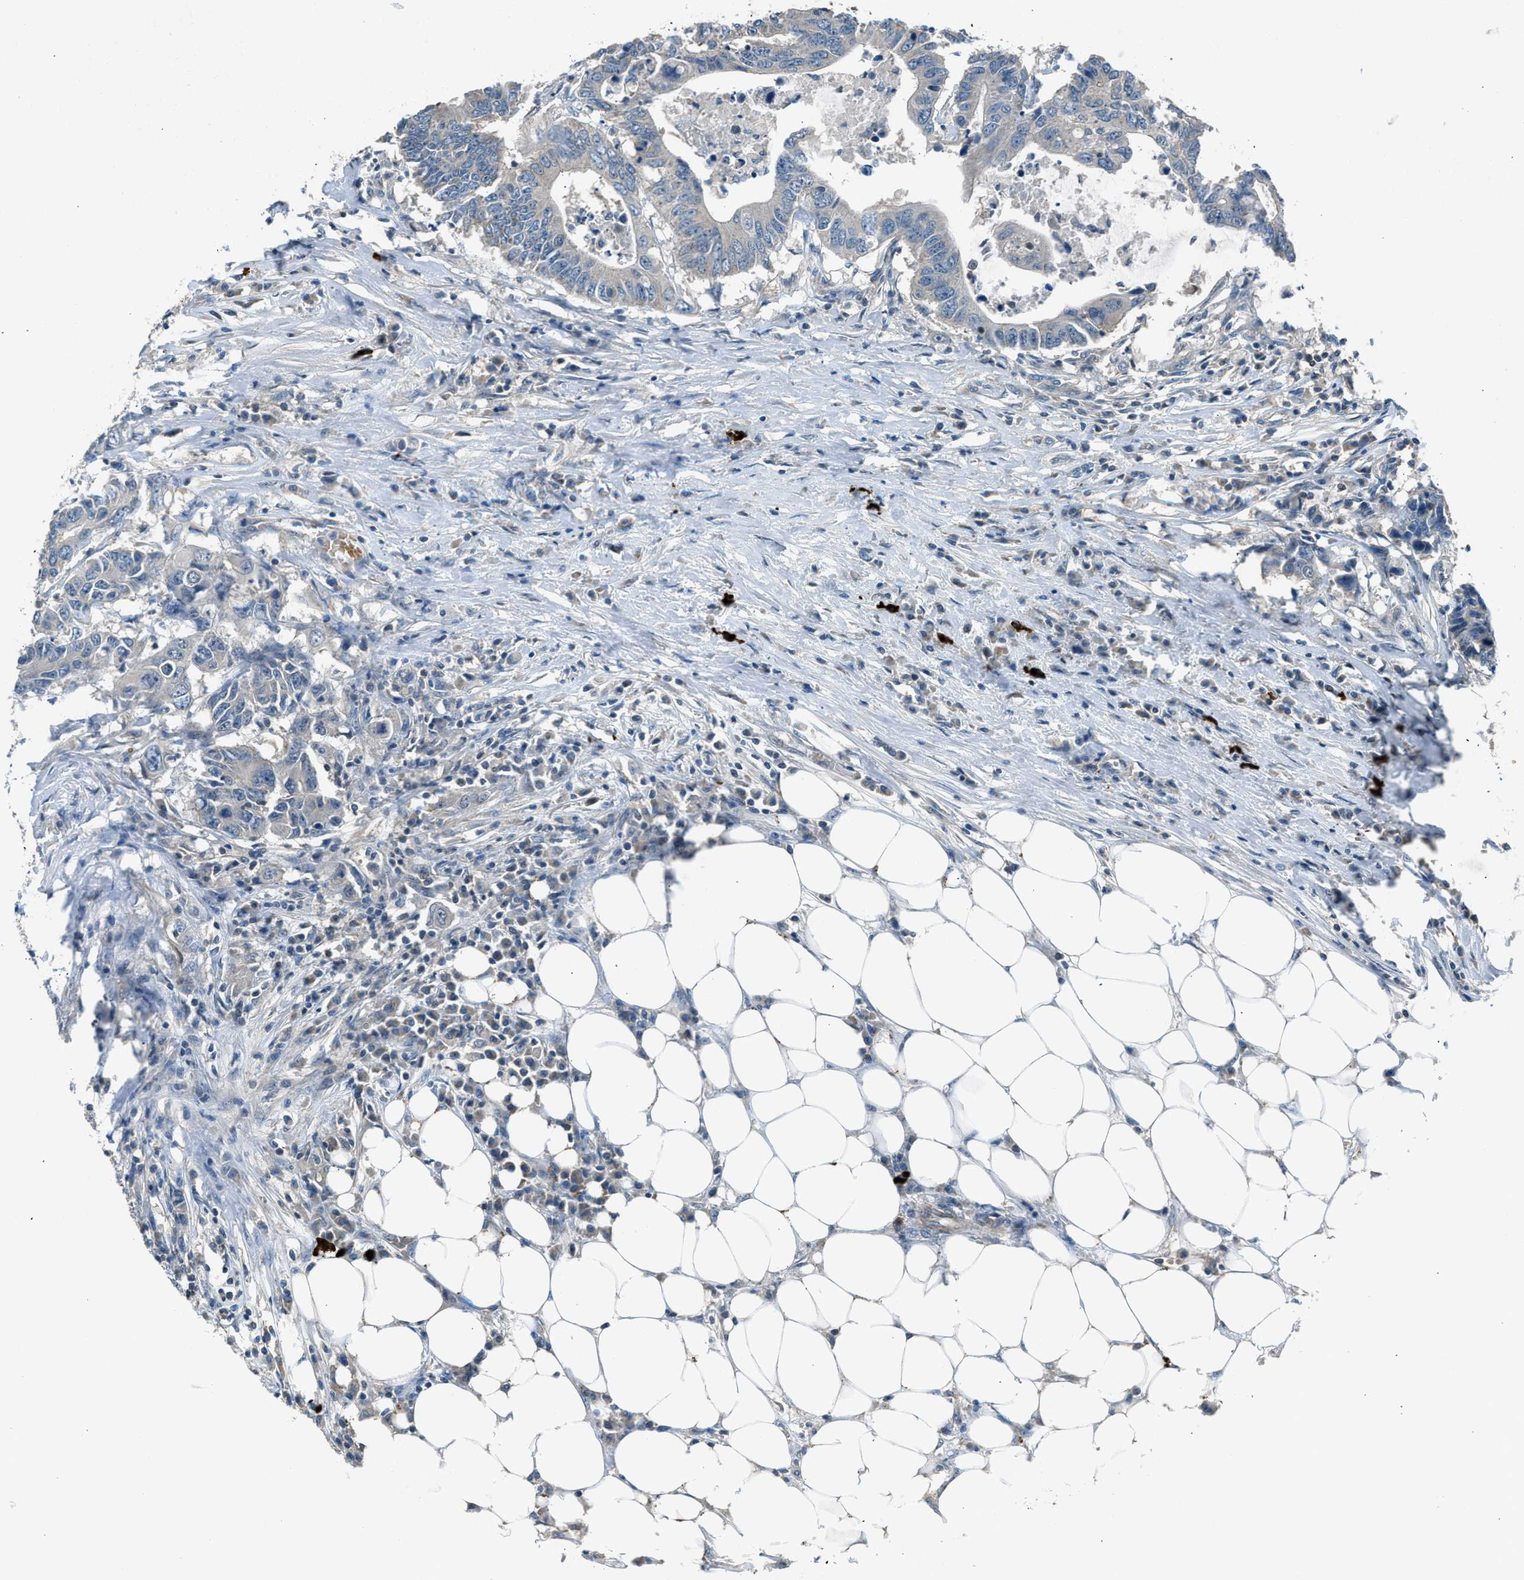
{"staining": {"intensity": "weak", "quantity": "<25%", "location": "cytoplasmic/membranous"}, "tissue": "colorectal cancer", "cell_type": "Tumor cells", "image_type": "cancer", "snomed": [{"axis": "morphology", "description": "Adenocarcinoma, NOS"}, {"axis": "topography", "description": "Colon"}], "caption": "There is no significant staining in tumor cells of adenocarcinoma (colorectal).", "gene": "LMLN", "patient": {"sex": "male", "age": 71}}